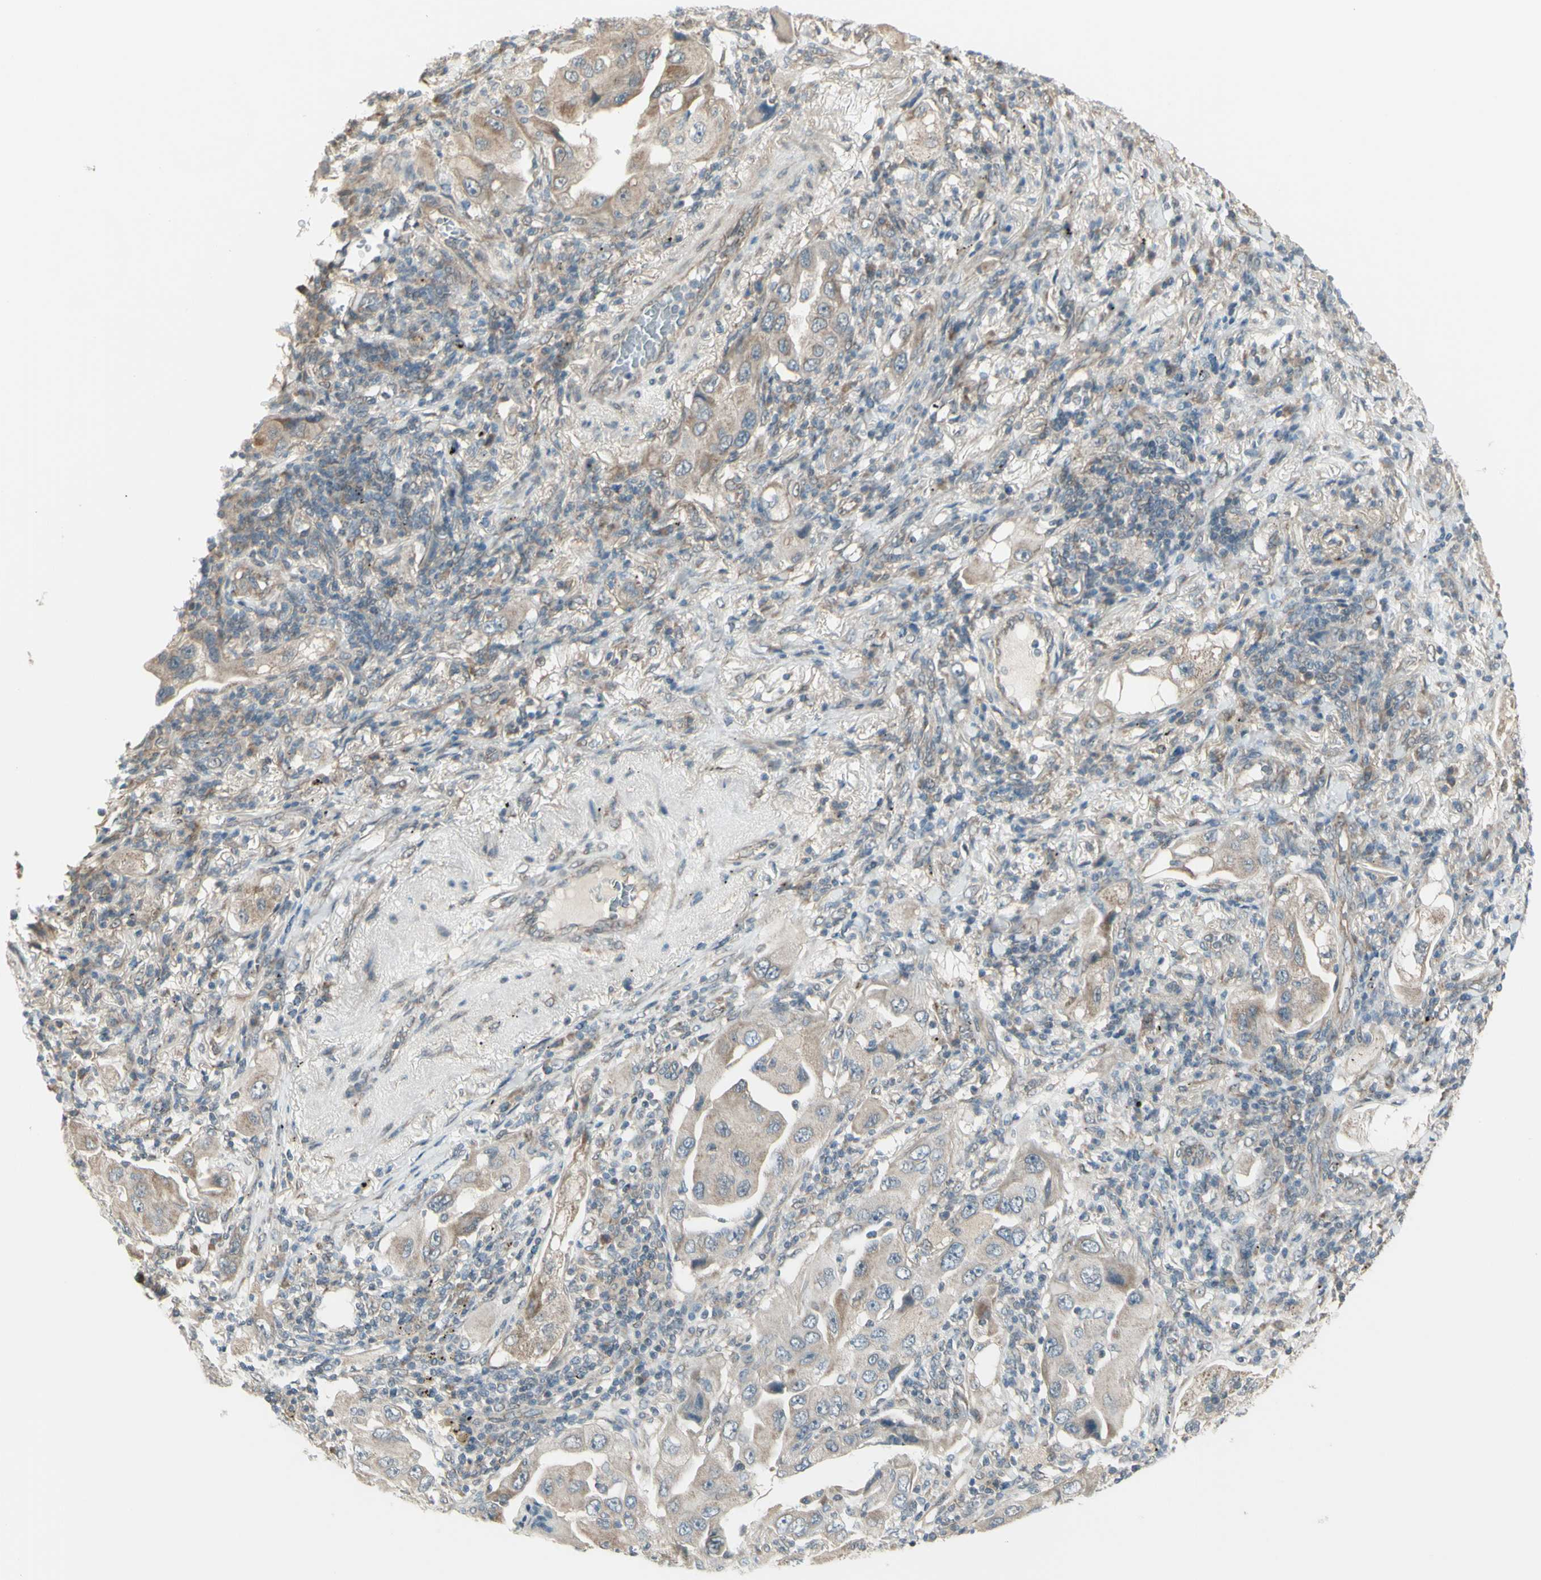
{"staining": {"intensity": "weak", "quantity": ">75%", "location": "cytoplasmic/membranous"}, "tissue": "lung cancer", "cell_type": "Tumor cells", "image_type": "cancer", "snomed": [{"axis": "morphology", "description": "Adenocarcinoma, NOS"}, {"axis": "topography", "description": "Lung"}], "caption": "This is an image of IHC staining of lung cancer (adenocarcinoma), which shows weak positivity in the cytoplasmic/membranous of tumor cells.", "gene": "NAXD", "patient": {"sex": "female", "age": 65}}